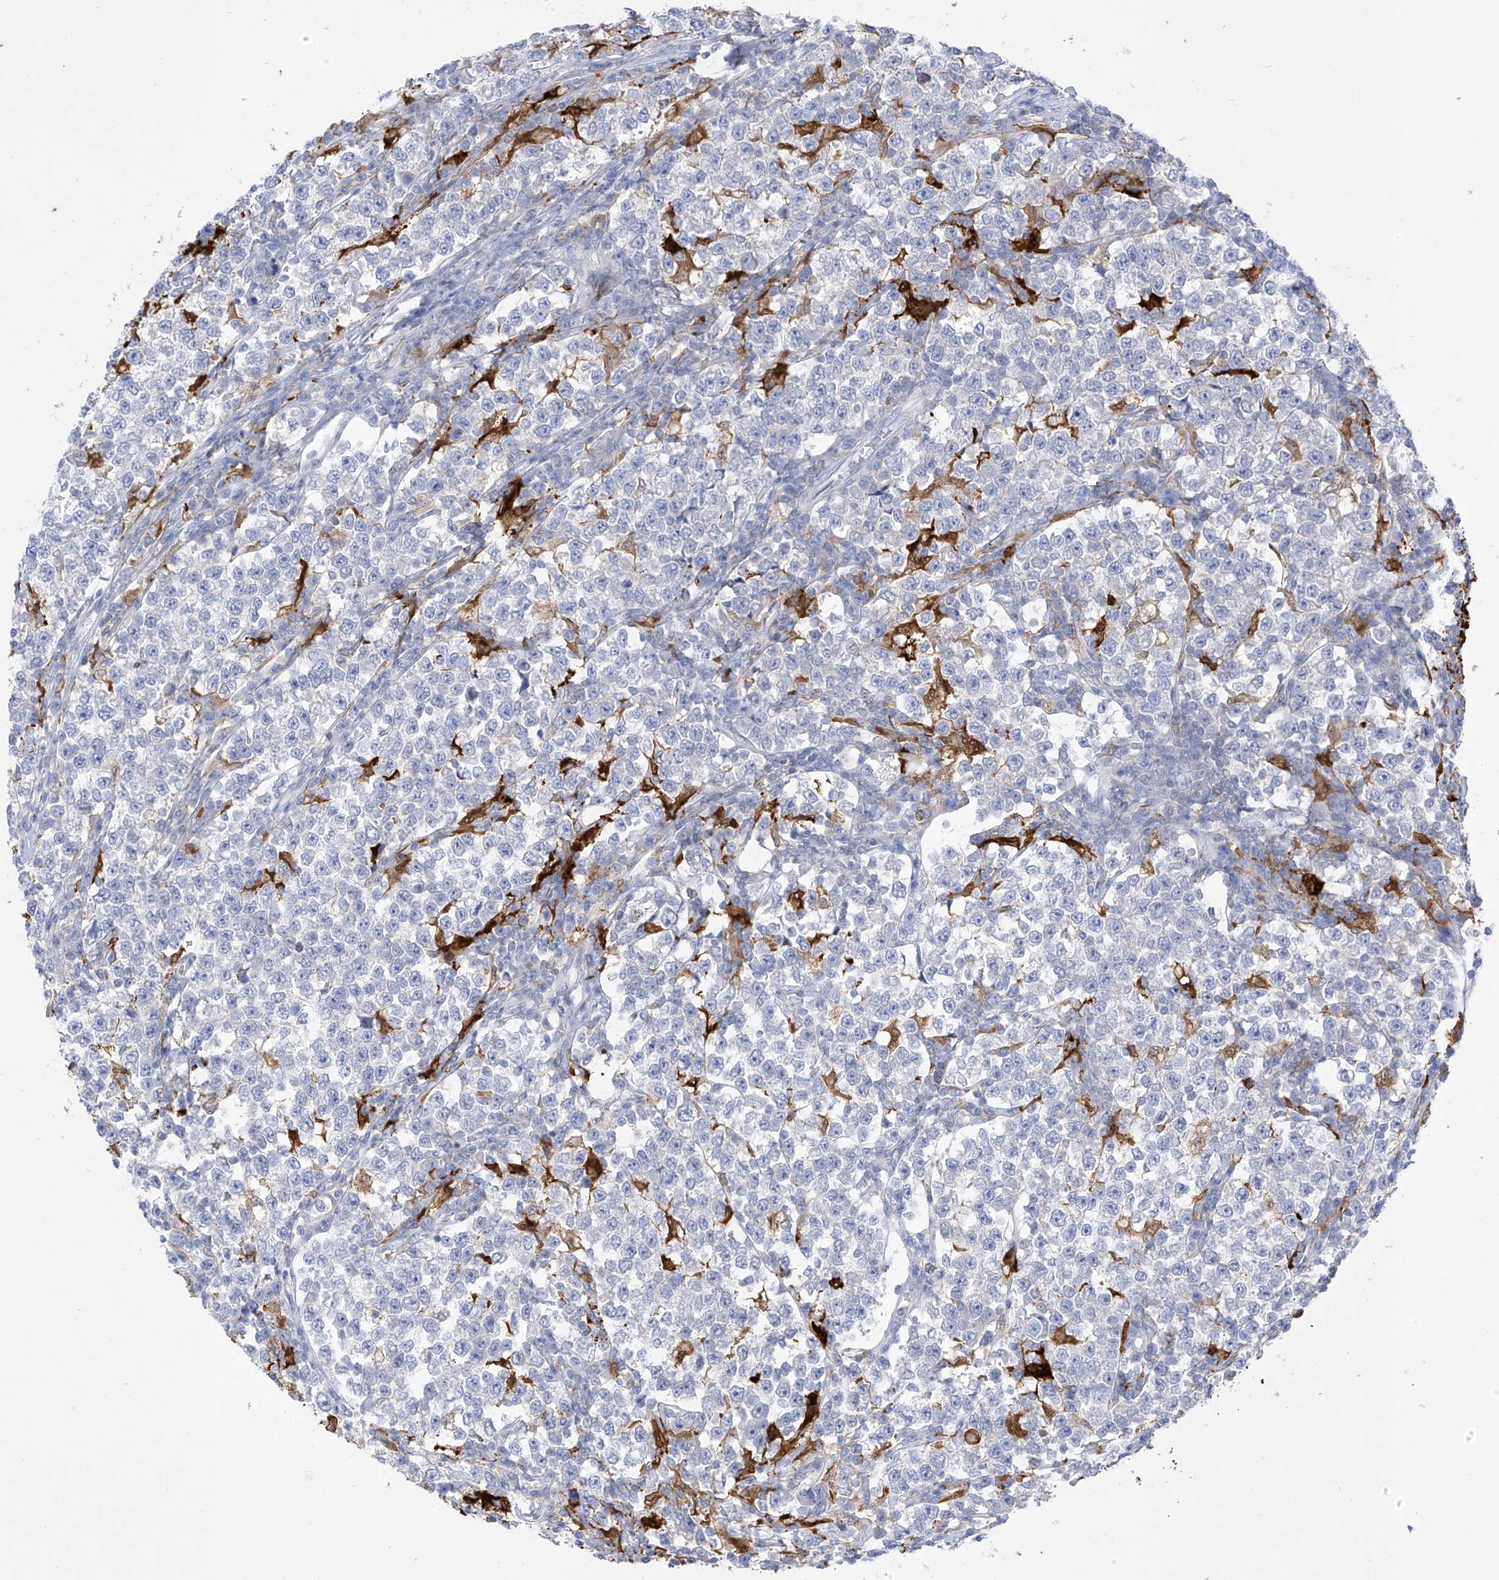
{"staining": {"intensity": "negative", "quantity": "none", "location": "none"}, "tissue": "testis cancer", "cell_type": "Tumor cells", "image_type": "cancer", "snomed": [{"axis": "morphology", "description": "Normal tissue, NOS"}, {"axis": "morphology", "description": "Seminoma, NOS"}, {"axis": "topography", "description": "Testis"}], "caption": "Testis seminoma stained for a protein using immunohistochemistry (IHC) exhibits no expression tumor cells.", "gene": "TRMT2B", "patient": {"sex": "male", "age": 43}}